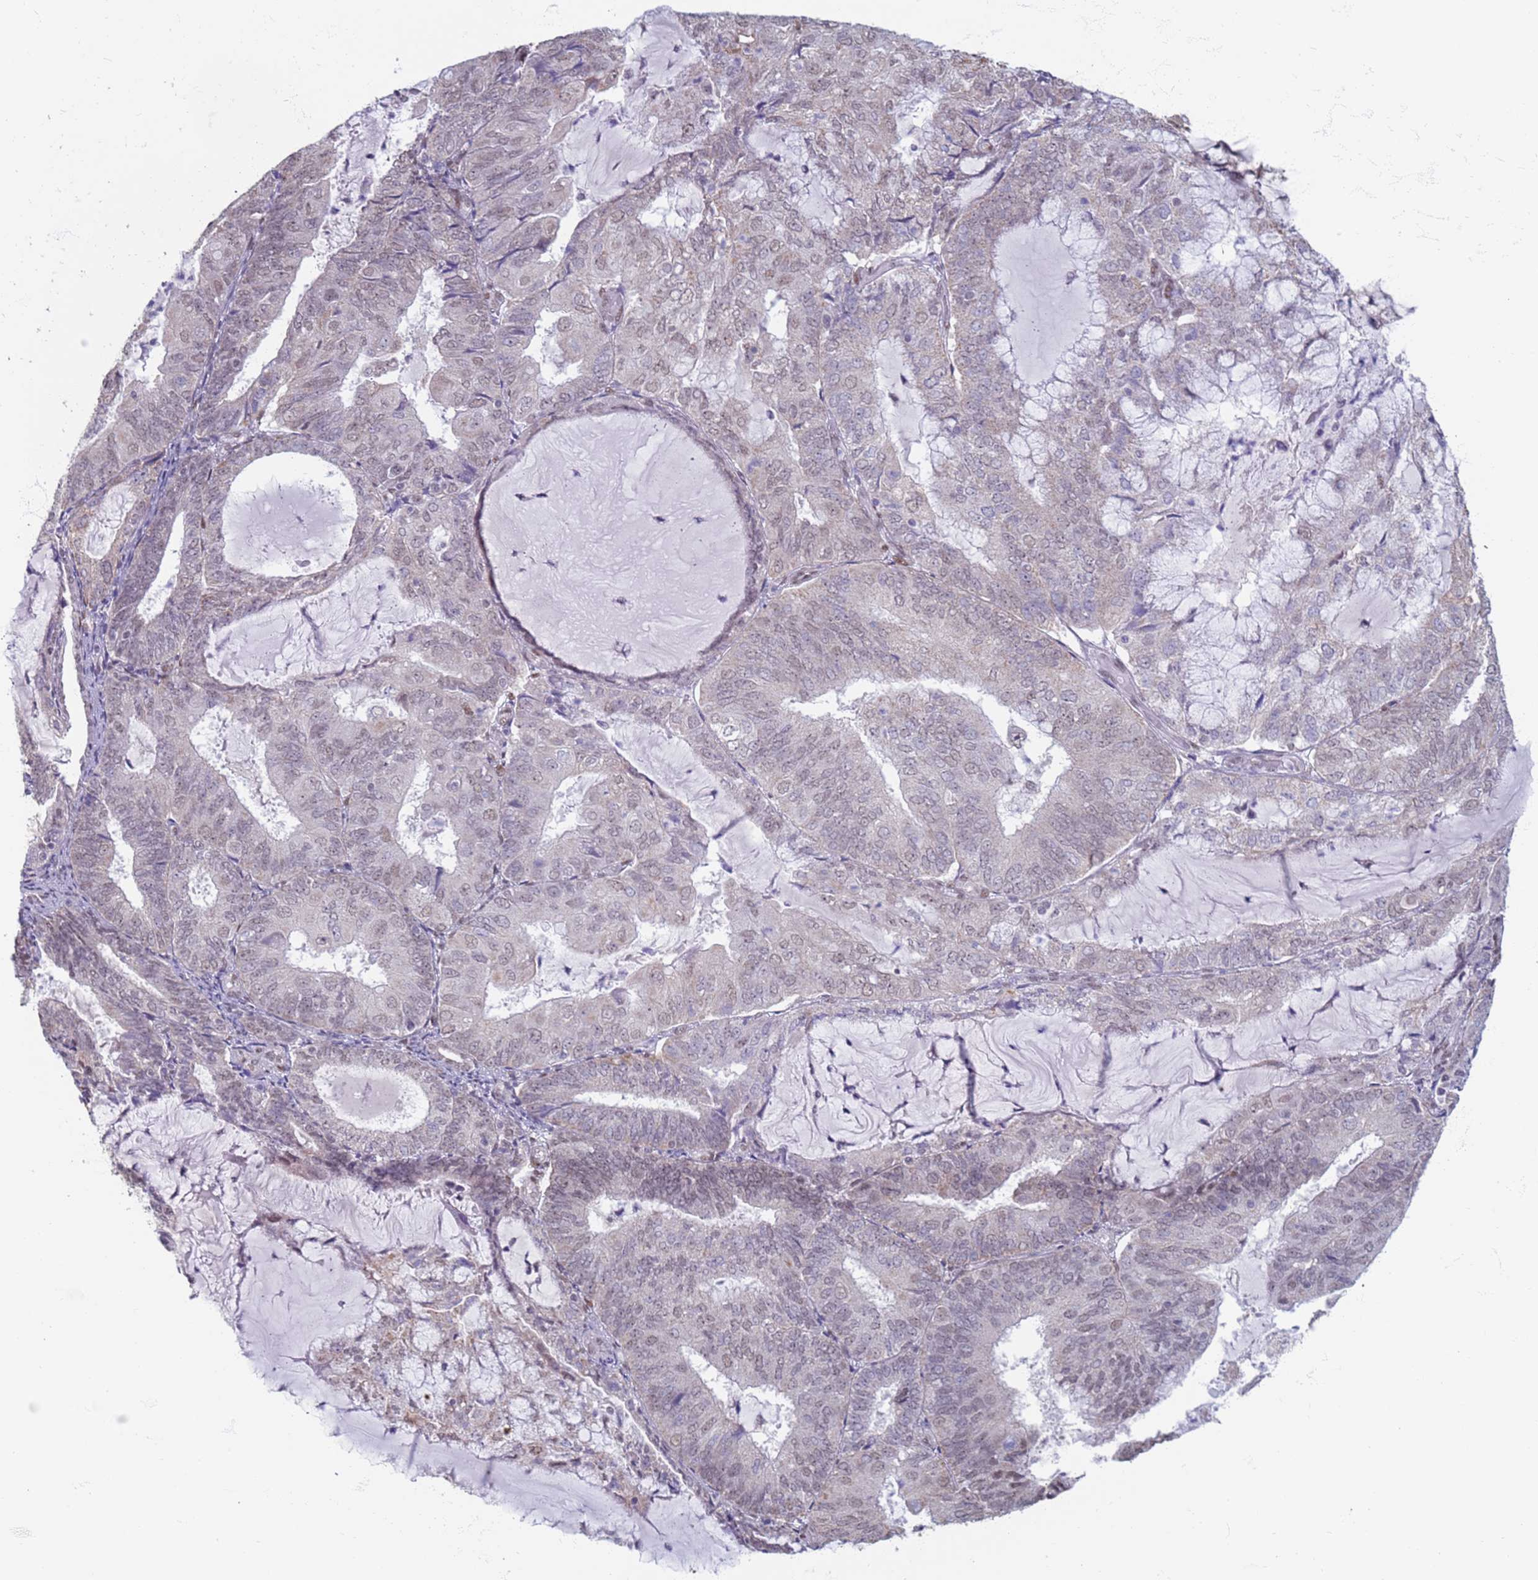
{"staining": {"intensity": "weak", "quantity": "<25%", "location": "nuclear"}, "tissue": "endometrial cancer", "cell_type": "Tumor cells", "image_type": "cancer", "snomed": [{"axis": "morphology", "description": "Adenocarcinoma, NOS"}, {"axis": "topography", "description": "Endometrium"}], "caption": "Immunohistochemistry of human endometrial cancer (adenocarcinoma) demonstrates no staining in tumor cells.", "gene": "SAE1", "patient": {"sex": "female", "age": 81}}